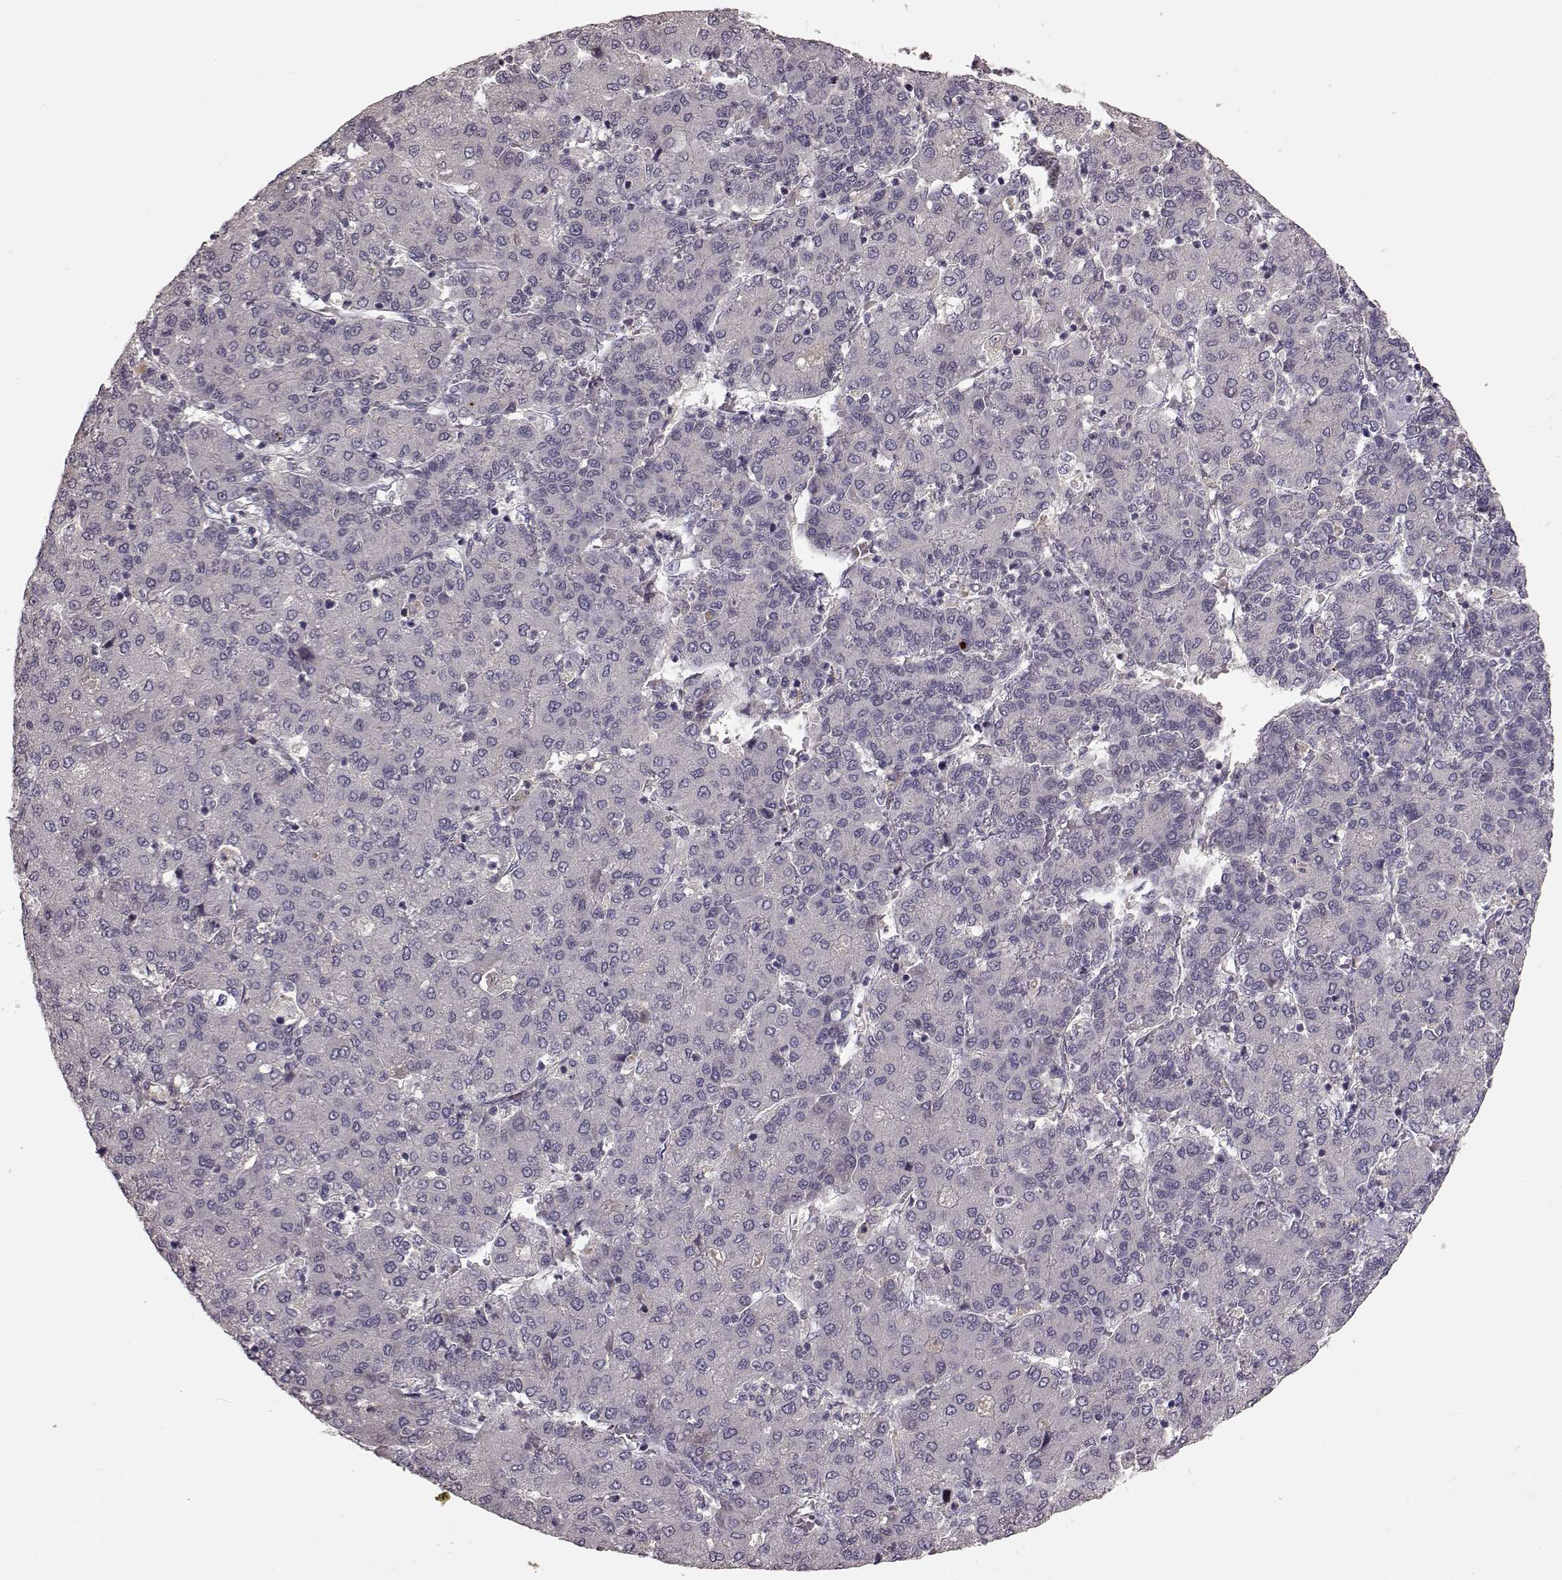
{"staining": {"intensity": "negative", "quantity": "none", "location": "none"}, "tissue": "liver cancer", "cell_type": "Tumor cells", "image_type": "cancer", "snomed": [{"axis": "morphology", "description": "Carcinoma, Hepatocellular, NOS"}, {"axis": "topography", "description": "Liver"}], "caption": "A high-resolution histopathology image shows IHC staining of liver cancer (hepatocellular carcinoma), which shows no significant expression in tumor cells.", "gene": "SLC22A18", "patient": {"sex": "male", "age": 65}}